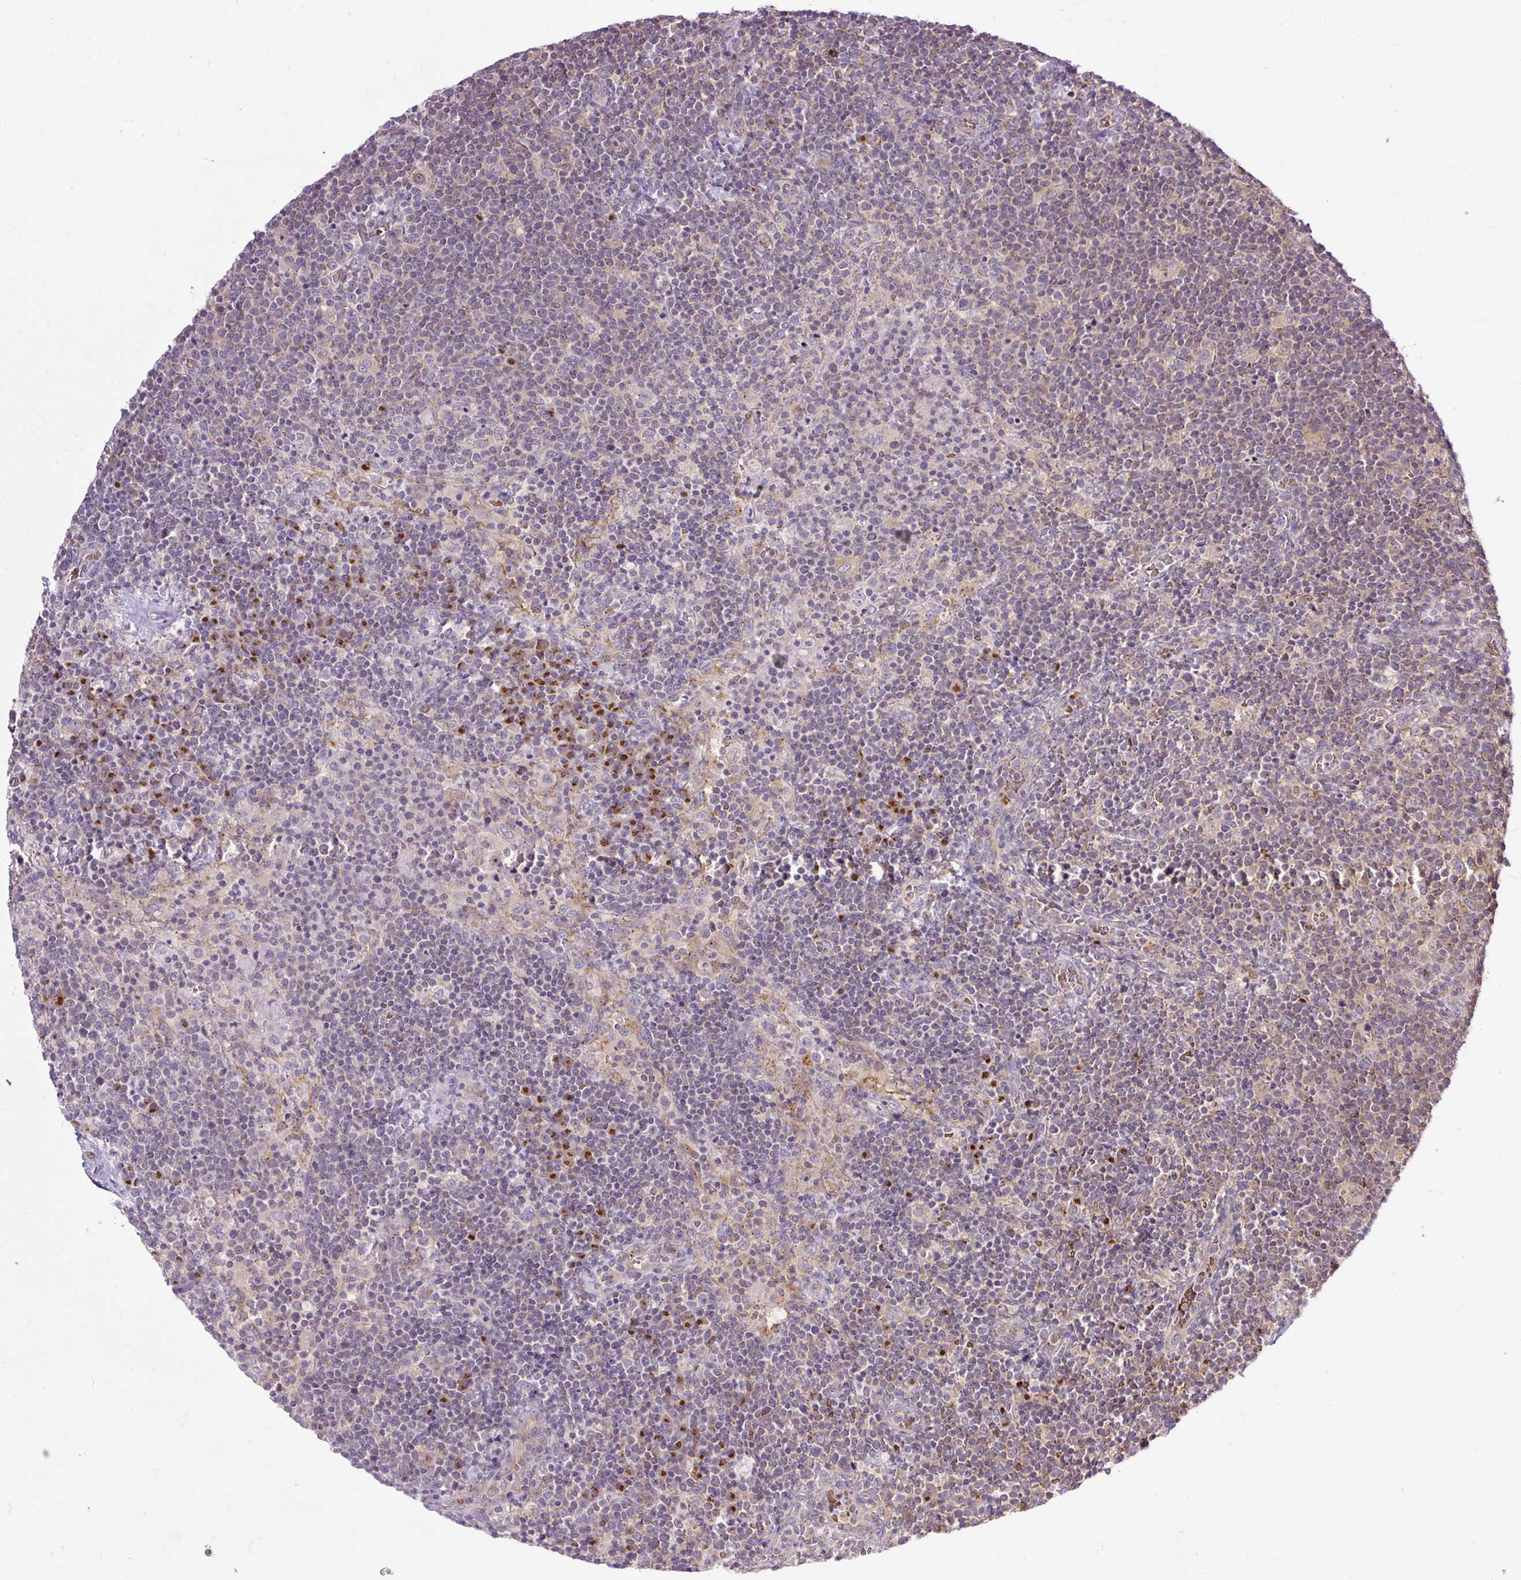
{"staining": {"intensity": "negative", "quantity": "none", "location": "none"}, "tissue": "lymphoma", "cell_type": "Tumor cells", "image_type": "cancer", "snomed": [{"axis": "morphology", "description": "Malignant lymphoma, non-Hodgkin's type, High grade"}, {"axis": "topography", "description": "Lymph node"}], "caption": "This is an immunohistochemistry photomicrograph of lymphoma. There is no expression in tumor cells.", "gene": "SMC4", "patient": {"sex": "male", "age": 61}}